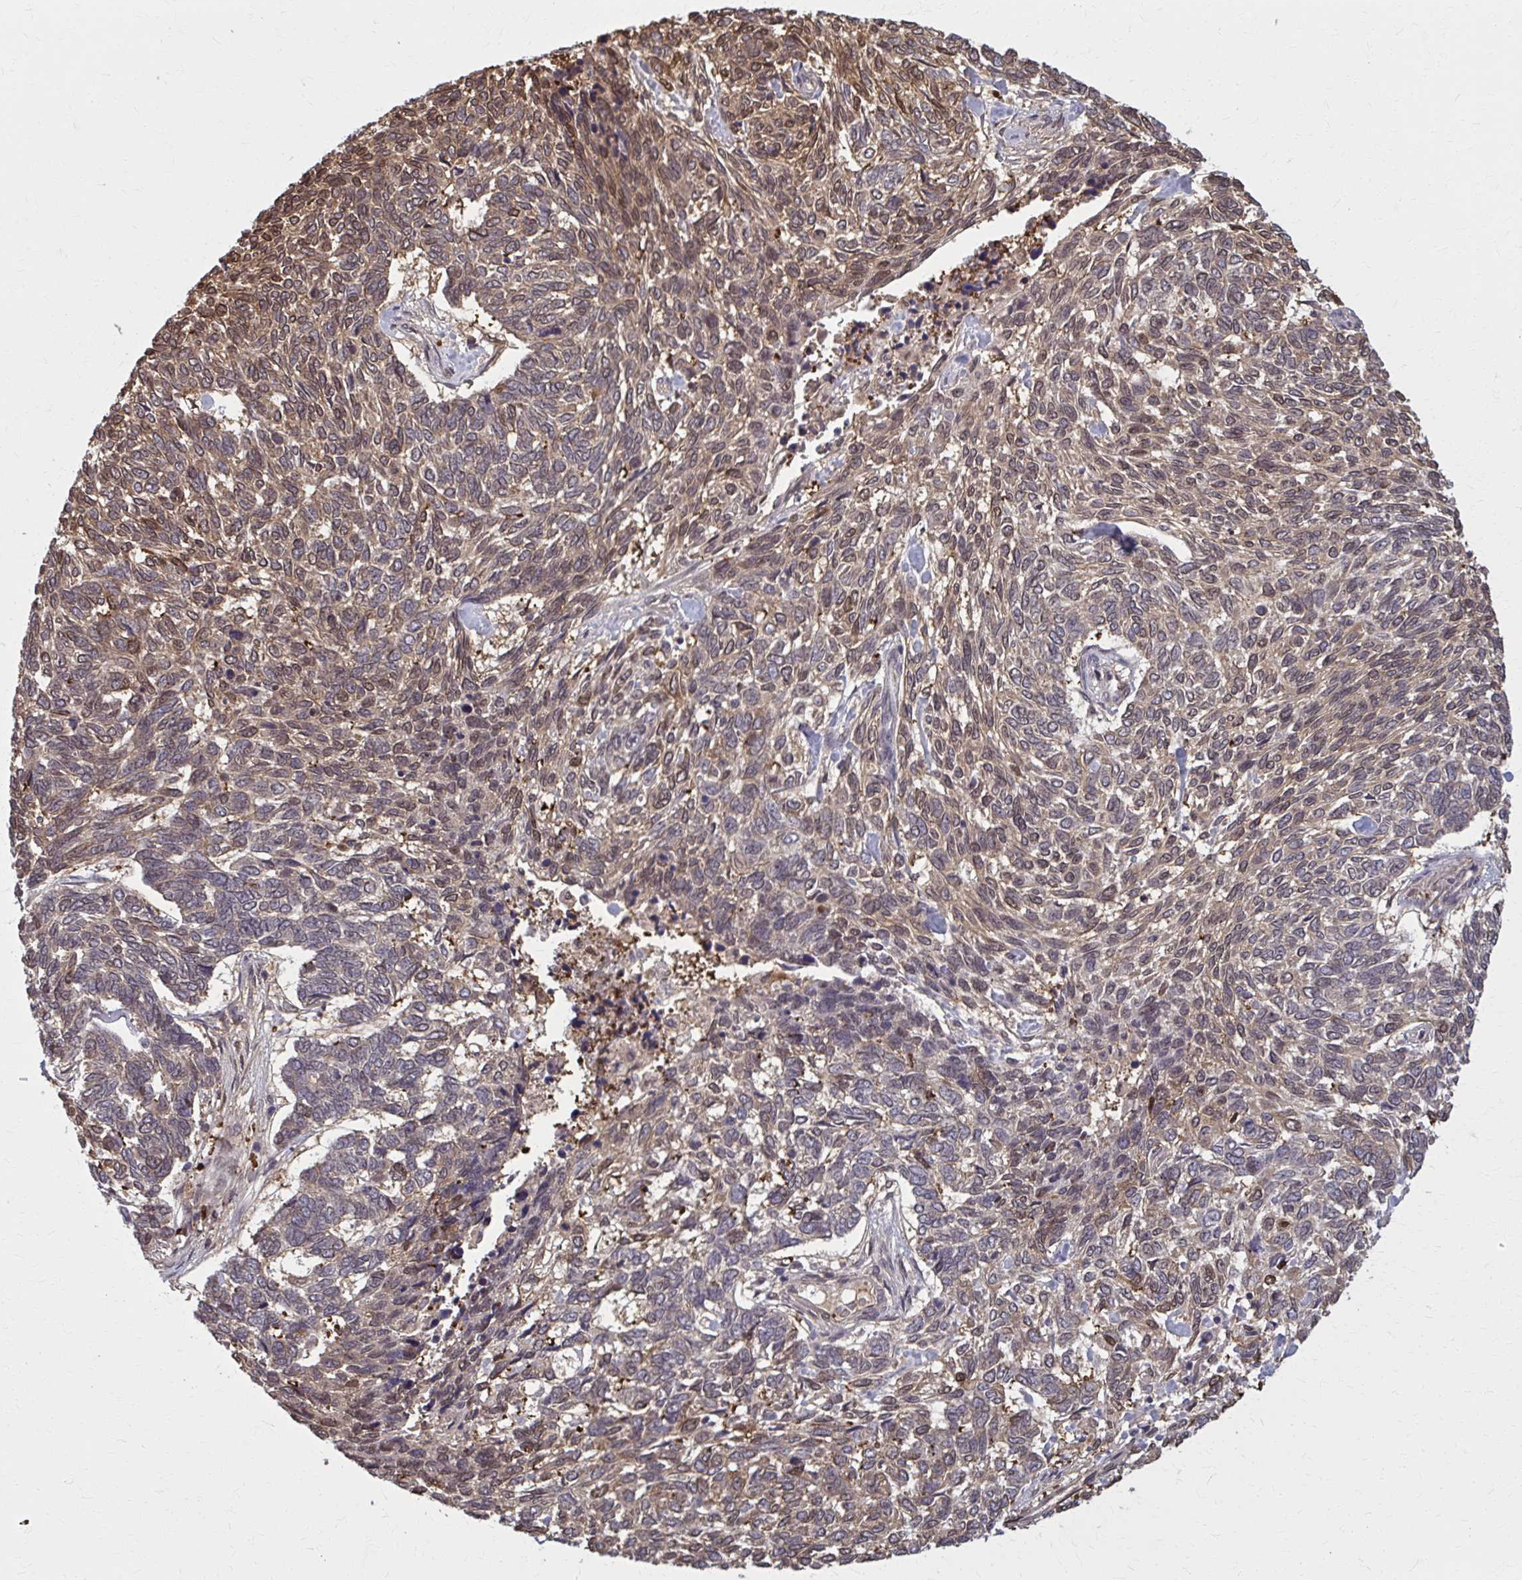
{"staining": {"intensity": "moderate", "quantity": "25%-75%", "location": "cytoplasmic/membranous,nuclear"}, "tissue": "skin cancer", "cell_type": "Tumor cells", "image_type": "cancer", "snomed": [{"axis": "morphology", "description": "Basal cell carcinoma"}, {"axis": "topography", "description": "Skin"}], "caption": "Brown immunohistochemical staining in skin basal cell carcinoma displays moderate cytoplasmic/membranous and nuclear expression in approximately 25%-75% of tumor cells.", "gene": "MDH1", "patient": {"sex": "female", "age": 65}}